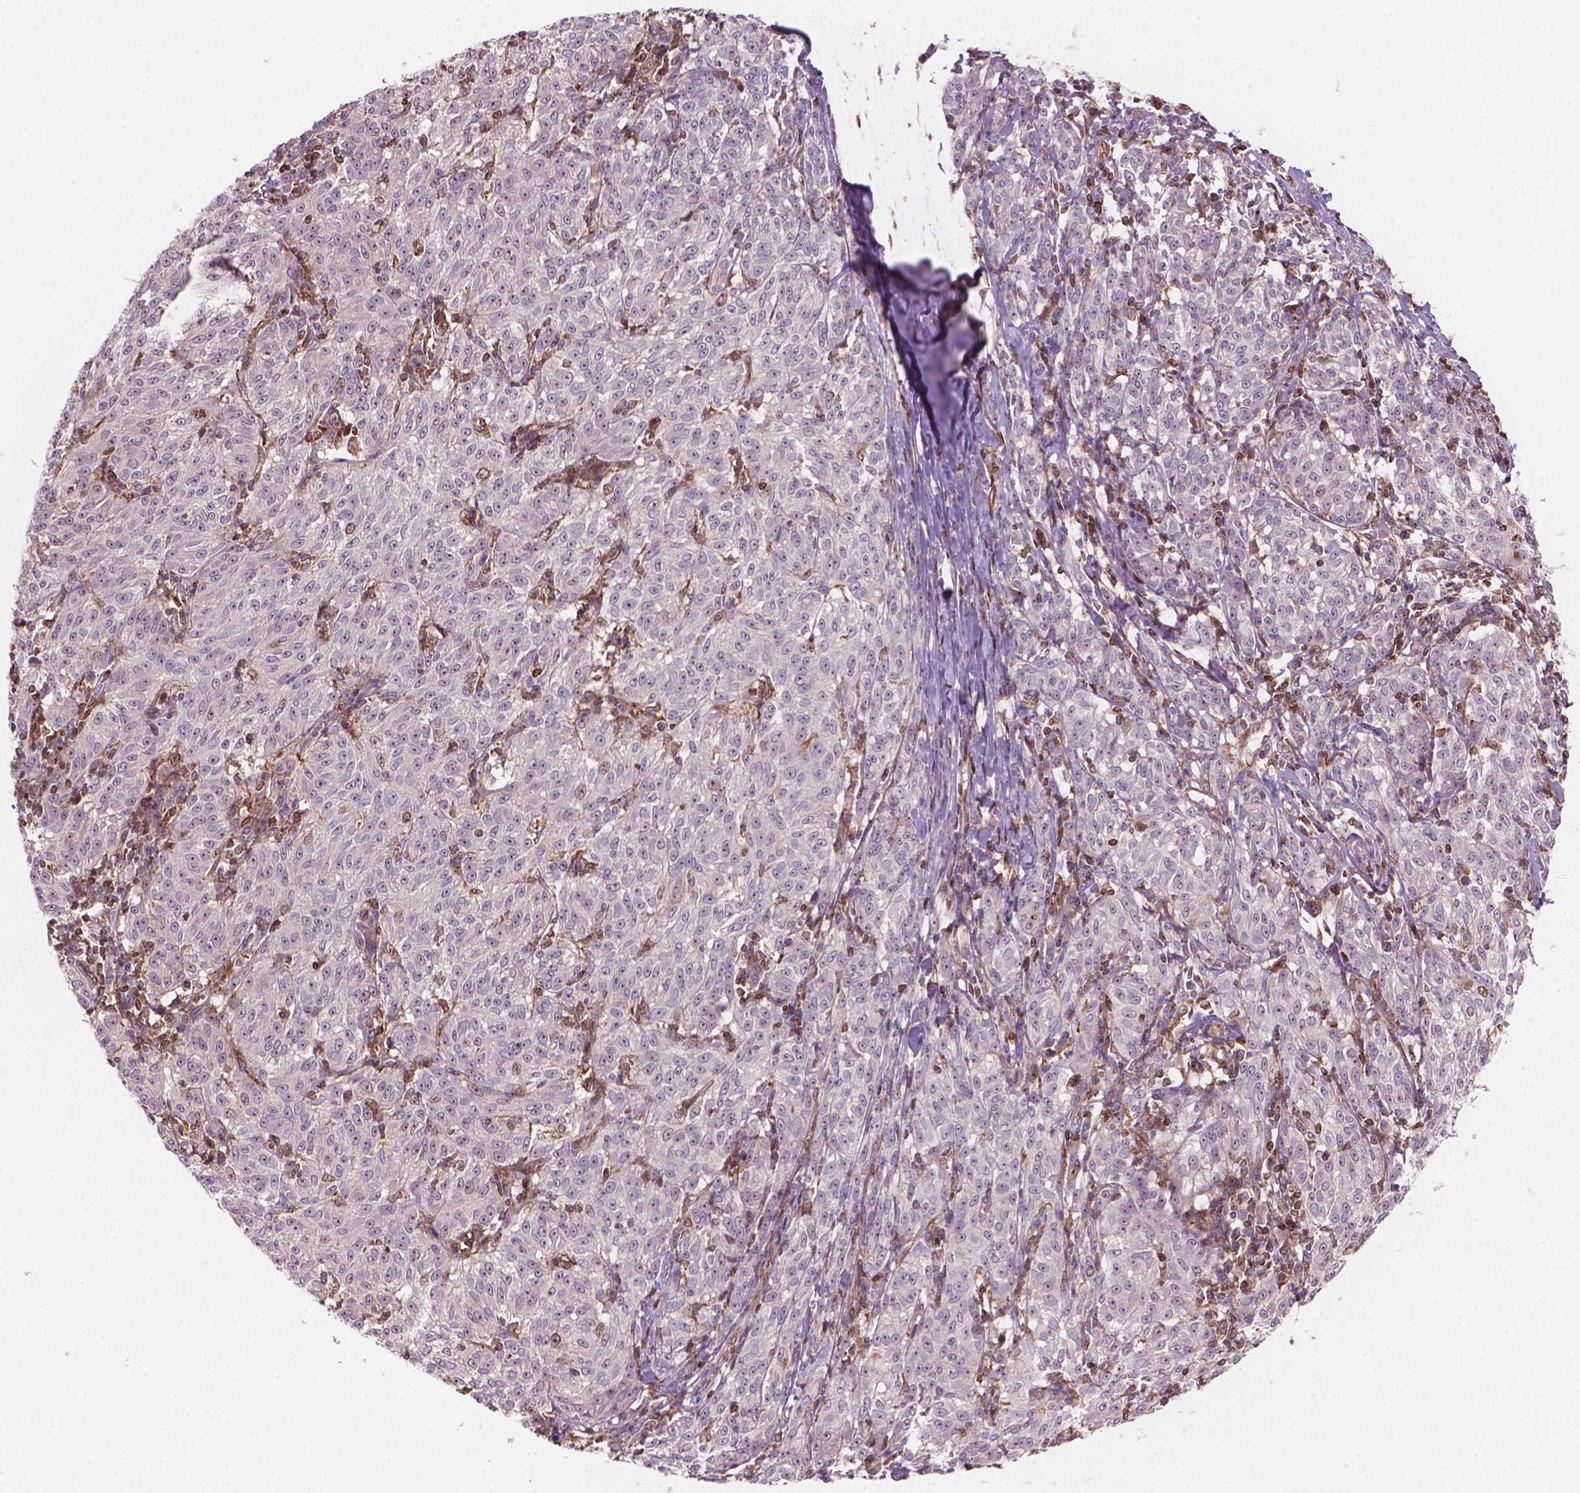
{"staining": {"intensity": "negative", "quantity": "none", "location": "none"}, "tissue": "melanoma", "cell_type": "Tumor cells", "image_type": "cancer", "snomed": [{"axis": "morphology", "description": "Malignant melanoma, NOS"}, {"axis": "topography", "description": "Skin"}], "caption": "DAB (3,3'-diaminobenzidine) immunohistochemical staining of human malignant melanoma reveals no significant positivity in tumor cells.", "gene": "SMC2", "patient": {"sex": "female", "age": 72}}